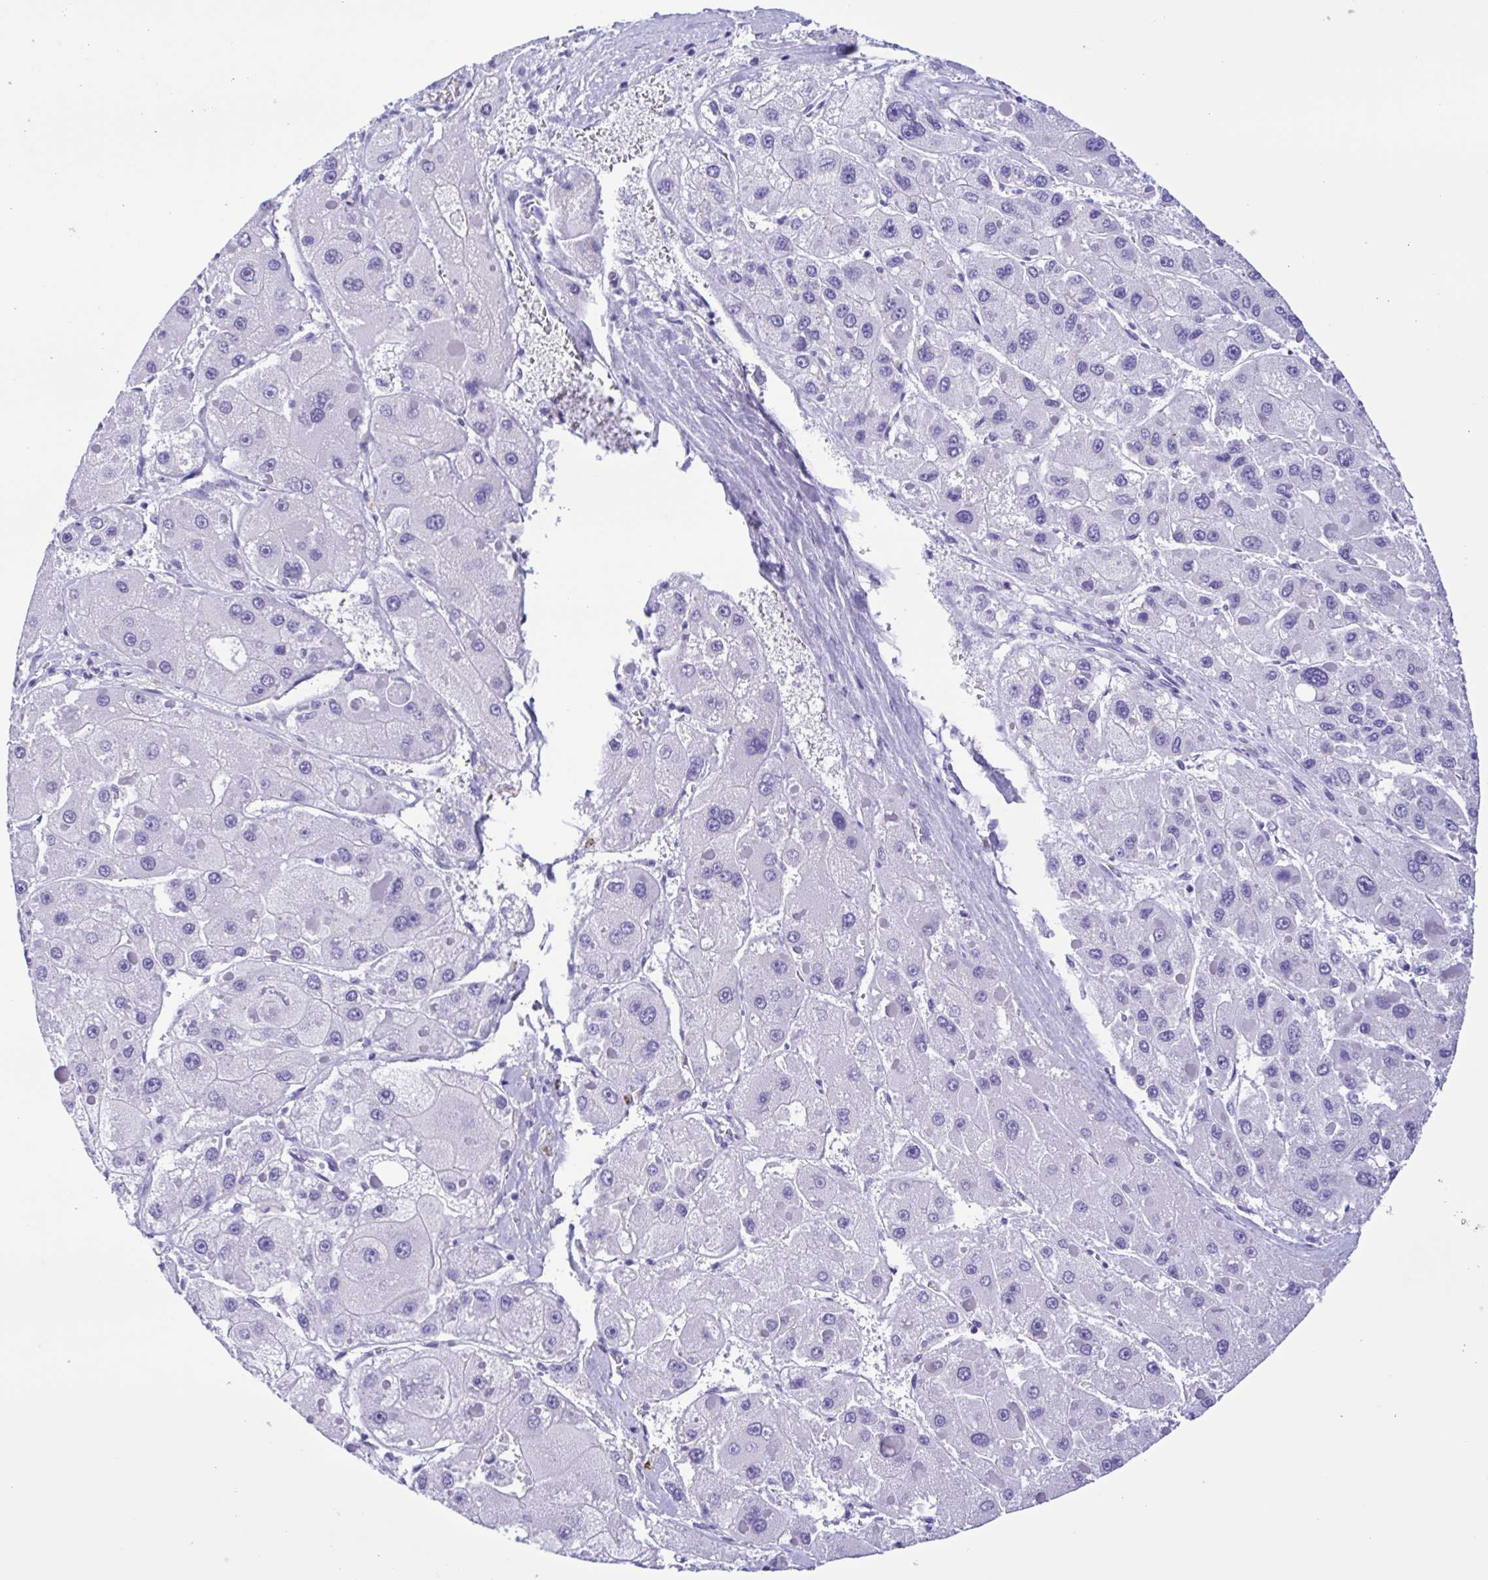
{"staining": {"intensity": "negative", "quantity": "none", "location": "none"}, "tissue": "liver cancer", "cell_type": "Tumor cells", "image_type": "cancer", "snomed": [{"axis": "morphology", "description": "Carcinoma, Hepatocellular, NOS"}, {"axis": "topography", "description": "Liver"}], "caption": "High power microscopy micrograph of an immunohistochemistry image of liver cancer, revealing no significant staining in tumor cells. (DAB (3,3'-diaminobenzidine) IHC visualized using brightfield microscopy, high magnification).", "gene": "TSPY2", "patient": {"sex": "female", "age": 73}}